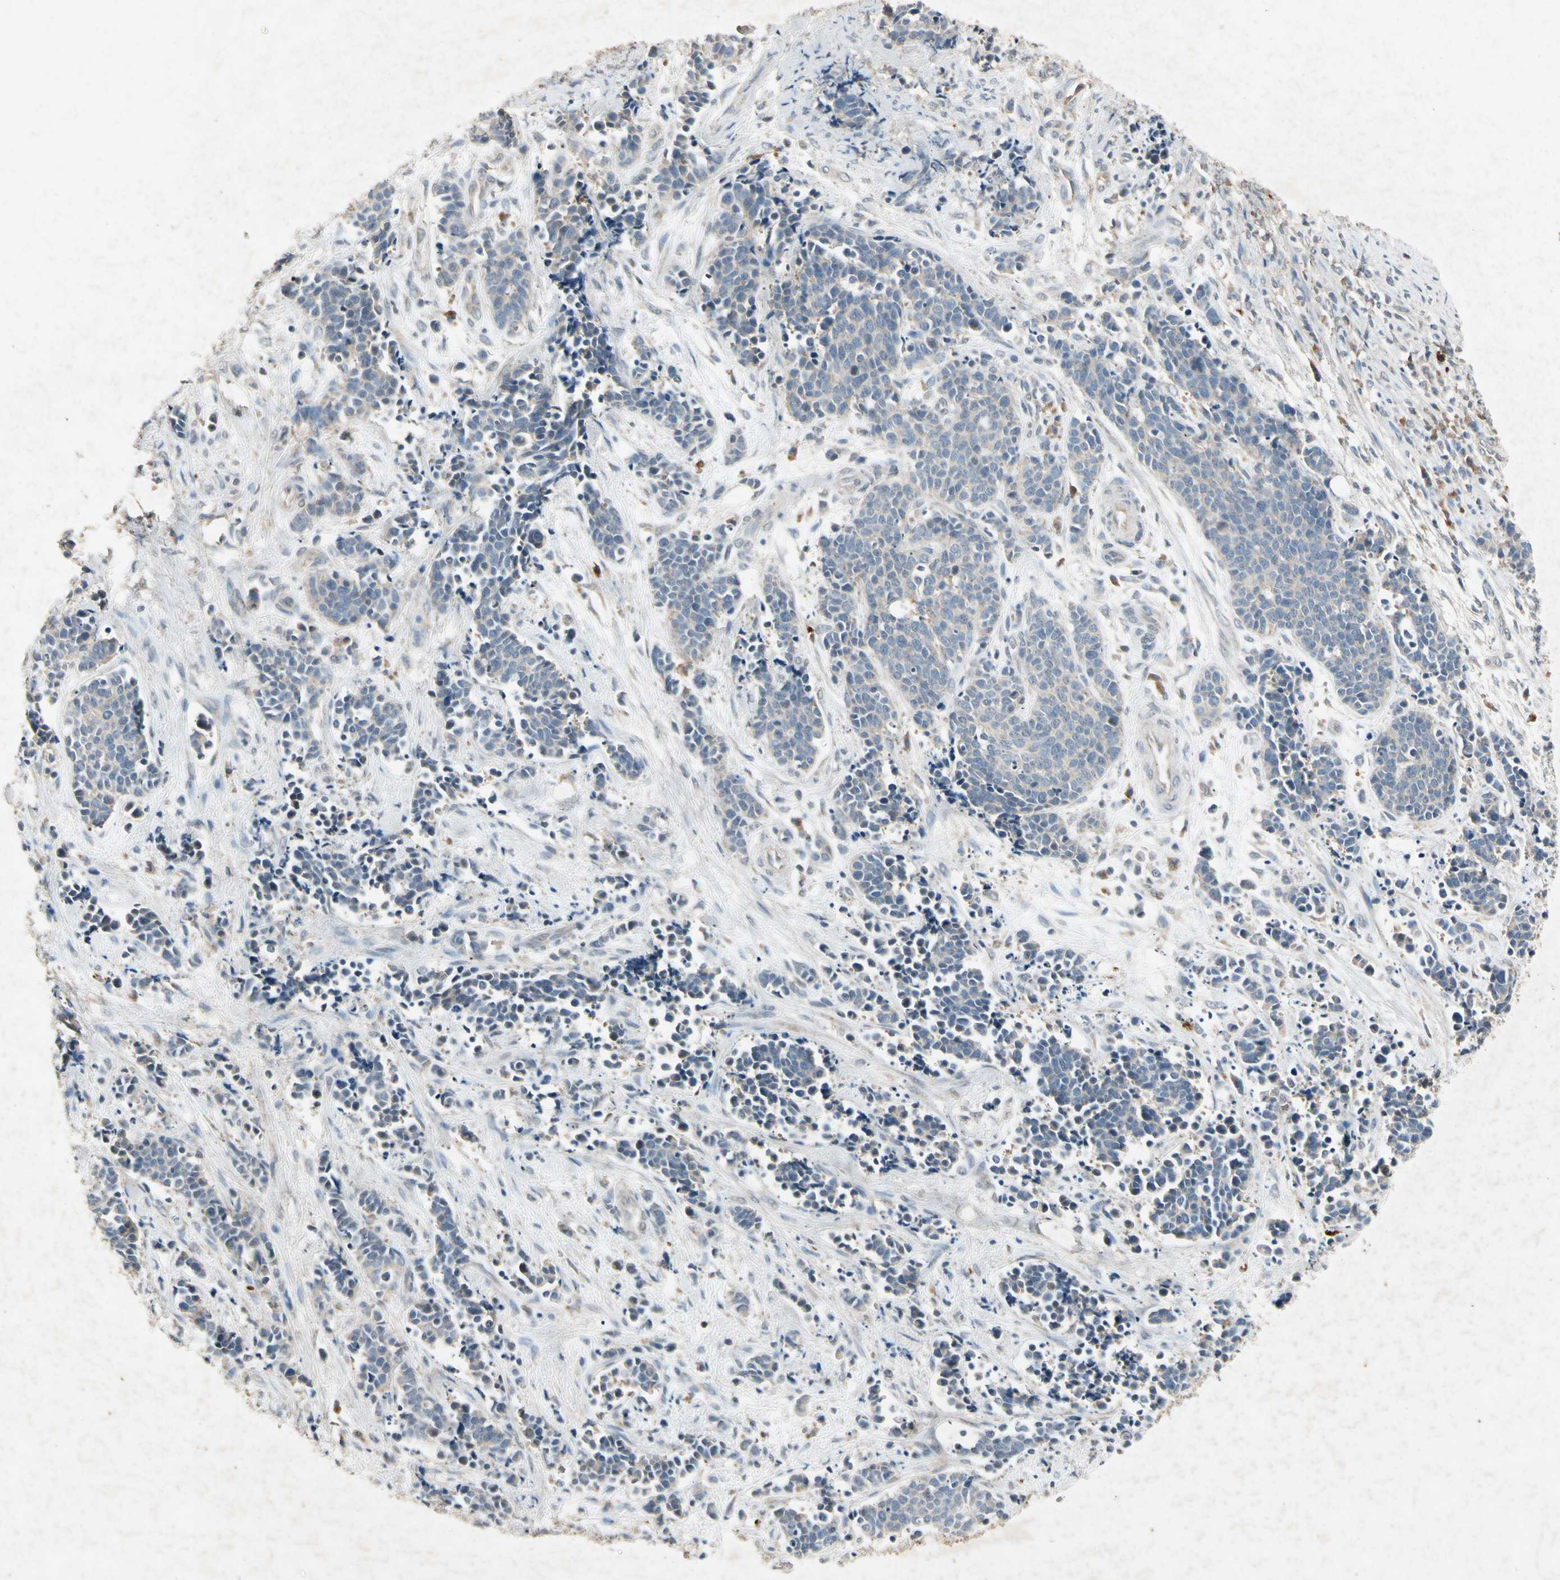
{"staining": {"intensity": "weak", "quantity": "<25%", "location": "cytoplasmic/membranous"}, "tissue": "cervical cancer", "cell_type": "Tumor cells", "image_type": "cancer", "snomed": [{"axis": "morphology", "description": "Squamous cell carcinoma, NOS"}, {"axis": "topography", "description": "Cervix"}], "caption": "Protein analysis of cervical cancer demonstrates no significant positivity in tumor cells.", "gene": "GPLD1", "patient": {"sex": "female", "age": 35}}